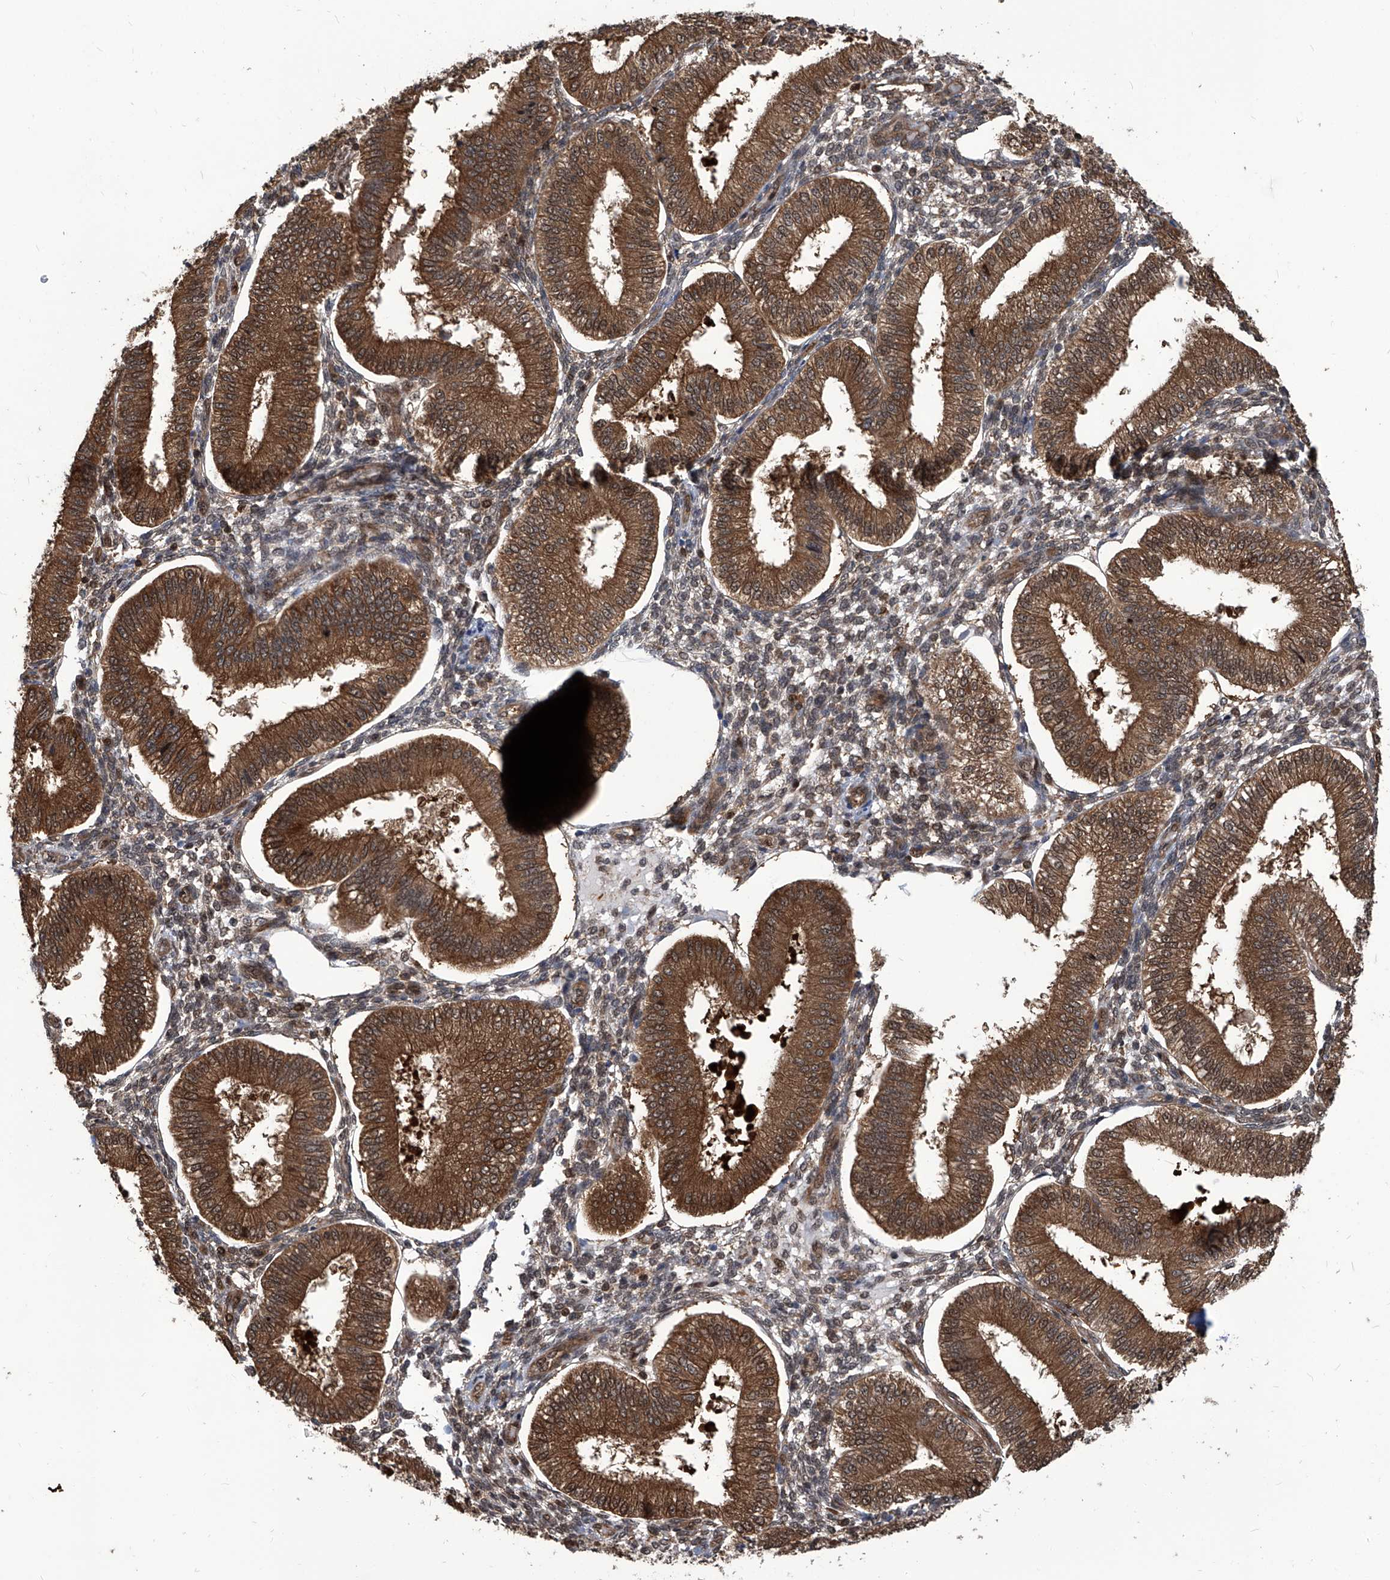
{"staining": {"intensity": "weak", "quantity": "<25%", "location": "cytoplasmic/membranous"}, "tissue": "endometrium", "cell_type": "Cells in endometrial stroma", "image_type": "normal", "snomed": [{"axis": "morphology", "description": "Normal tissue, NOS"}, {"axis": "topography", "description": "Endometrium"}], "caption": "DAB (3,3'-diaminobenzidine) immunohistochemical staining of normal human endometrium exhibits no significant positivity in cells in endometrial stroma.", "gene": "PSMB1", "patient": {"sex": "female", "age": 39}}